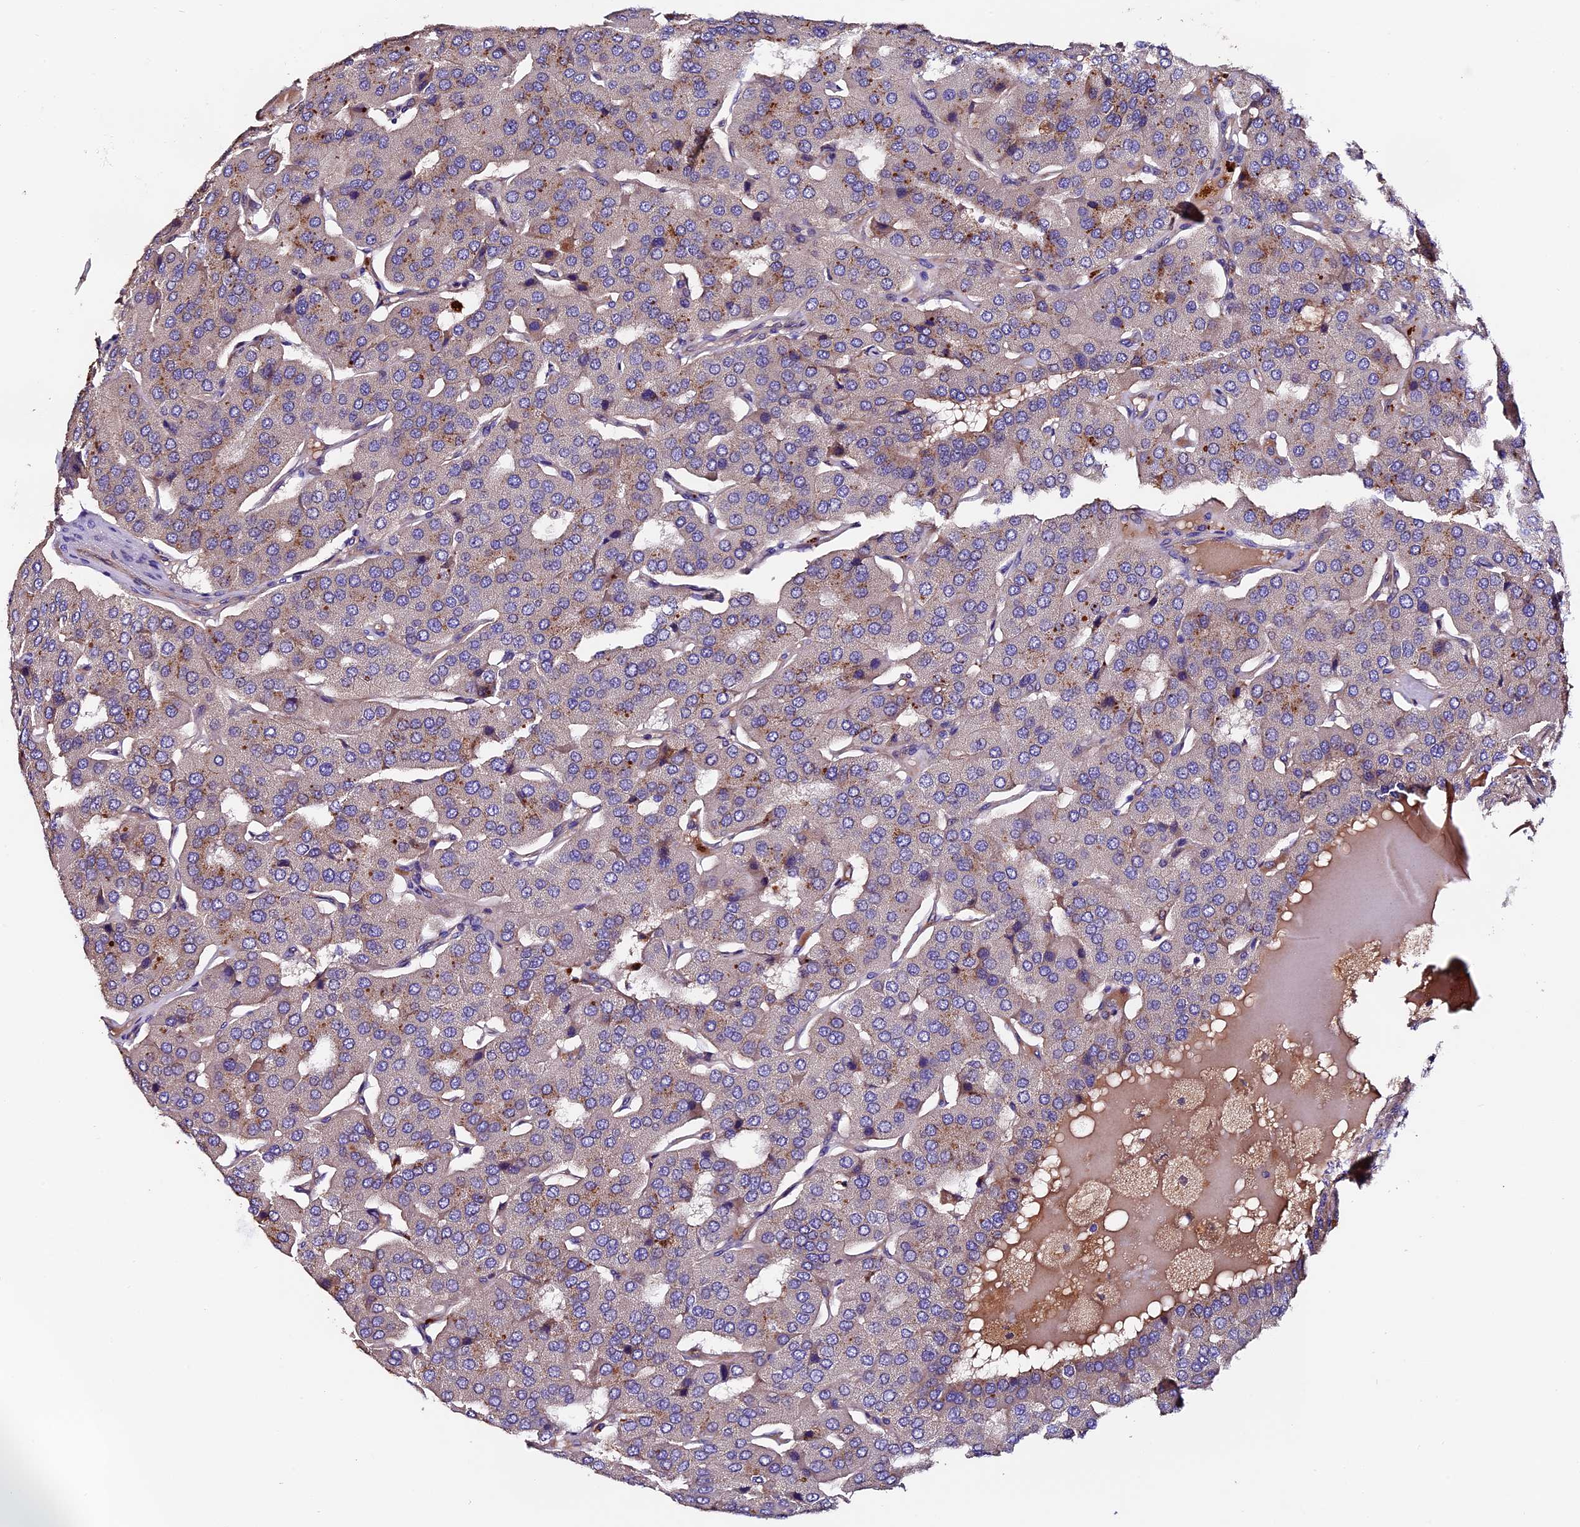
{"staining": {"intensity": "weak", "quantity": "<25%", "location": "cytoplasmic/membranous"}, "tissue": "parathyroid gland", "cell_type": "Glandular cells", "image_type": "normal", "snomed": [{"axis": "morphology", "description": "Normal tissue, NOS"}, {"axis": "morphology", "description": "Adenoma, NOS"}, {"axis": "topography", "description": "Parathyroid gland"}], "caption": "This is a micrograph of immunohistochemistry staining of benign parathyroid gland, which shows no positivity in glandular cells.", "gene": "CLN5", "patient": {"sex": "female", "age": 86}}